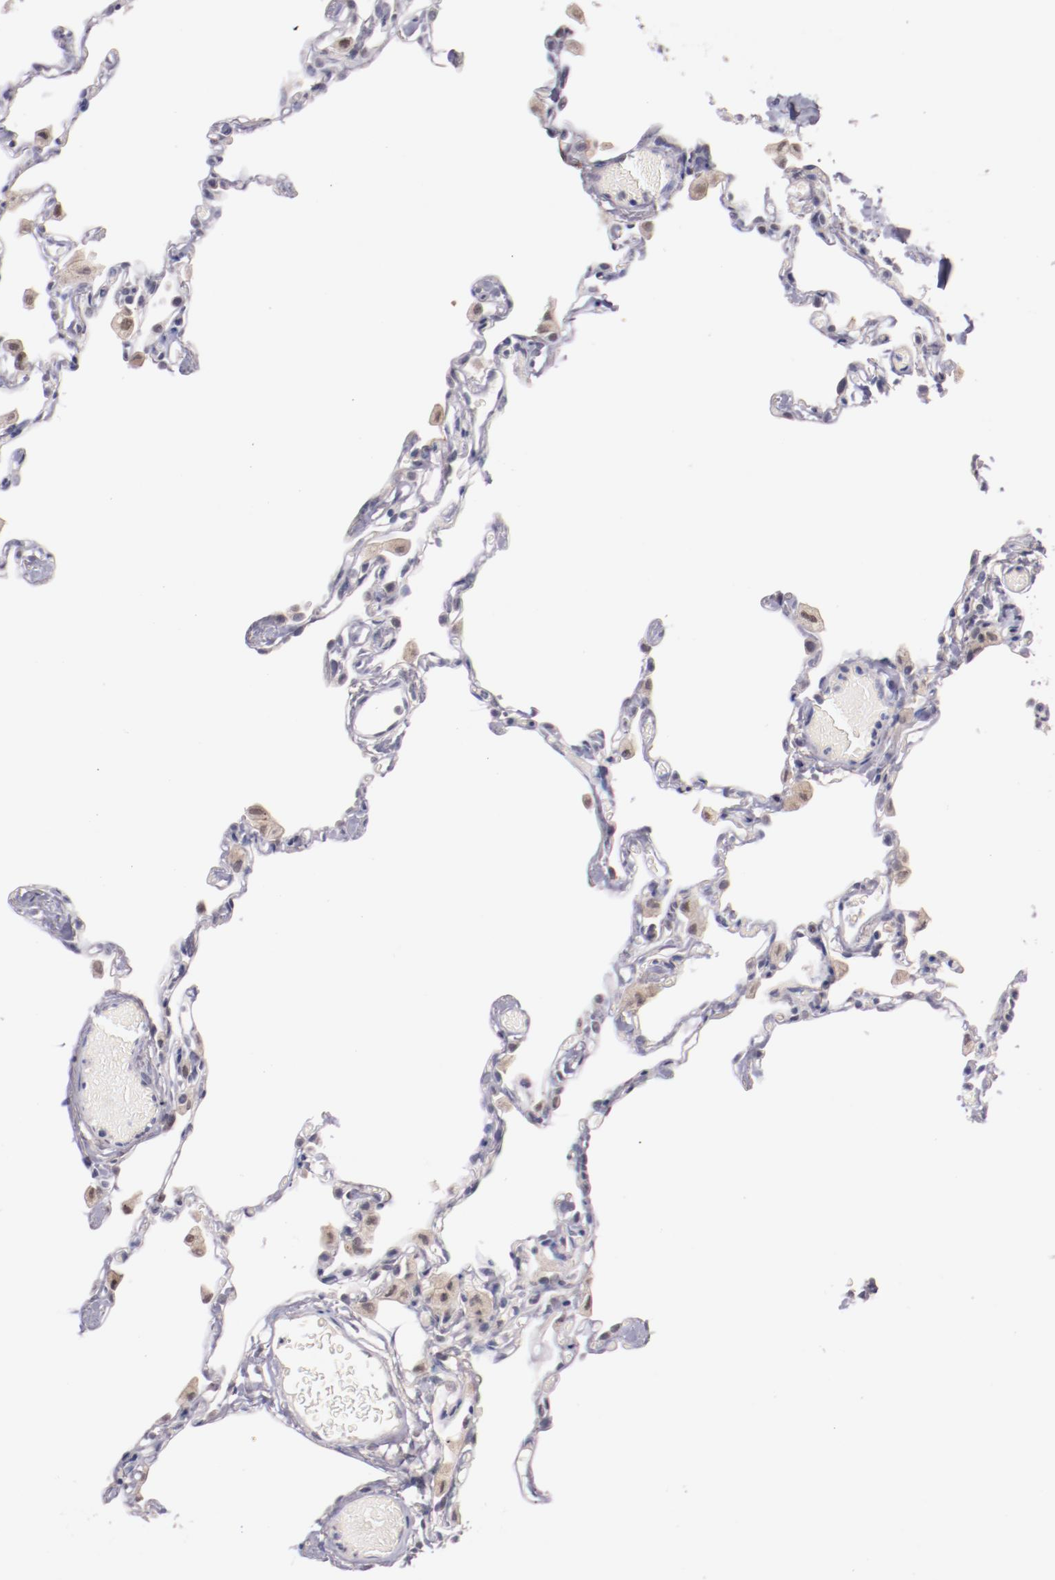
{"staining": {"intensity": "negative", "quantity": "none", "location": "none"}, "tissue": "lung", "cell_type": "Alveolar cells", "image_type": "normal", "snomed": [{"axis": "morphology", "description": "Normal tissue, NOS"}, {"axis": "topography", "description": "Lung"}], "caption": "The photomicrograph displays no staining of alveolar cells in unremarkable lung. (DAB immunohistochemistry visualized using brightfield microscopy, high magnification).", "gene": "SYP", "patient": {"sex": "female", "age": 49}}